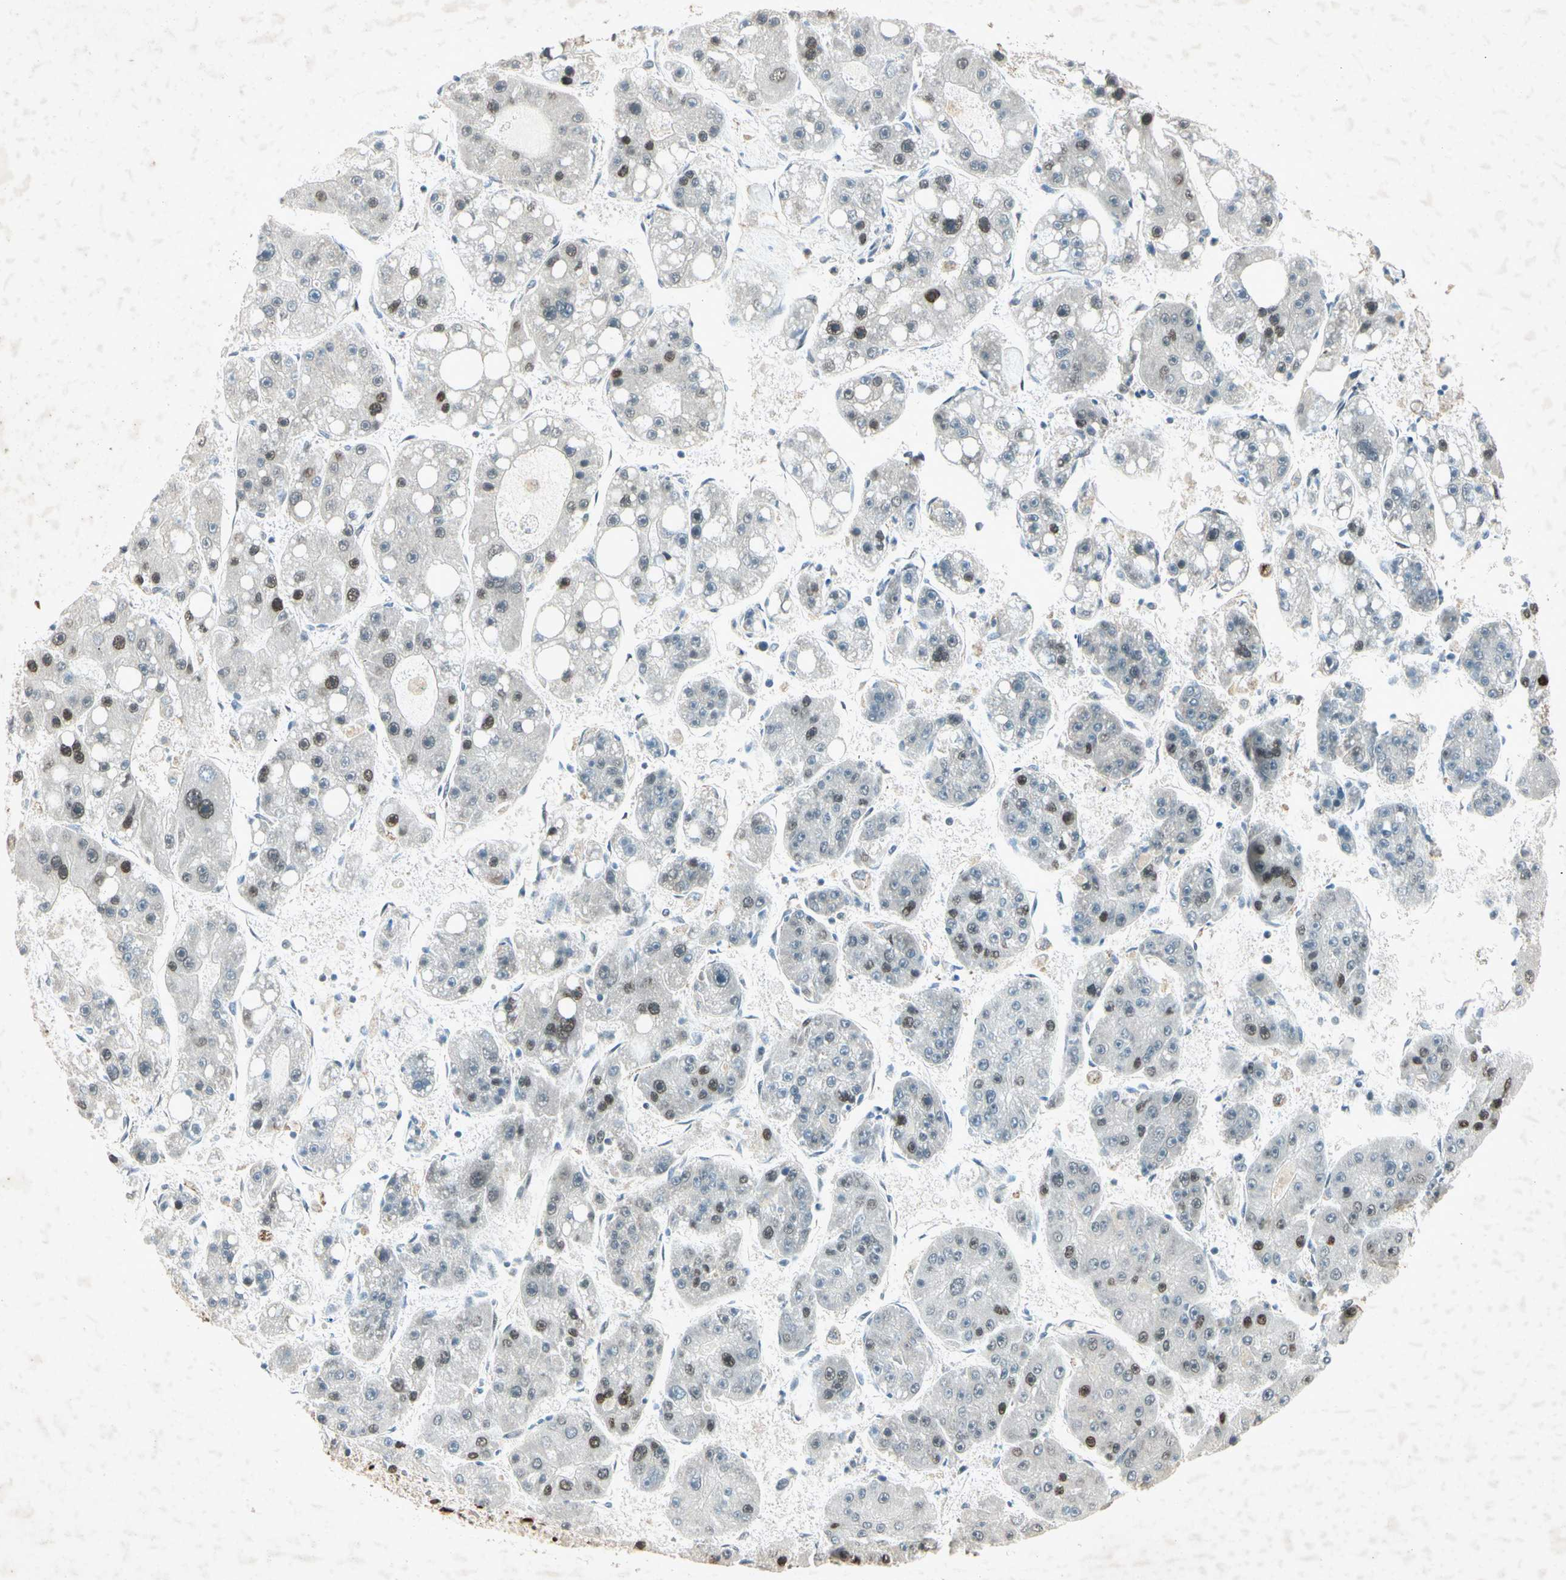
{"staining": {"intensity": "strong", "quantity": "25%-75%", "location": "nuclear"}, "tissue": "liver cancer", "cell_type": "Tumor cells", "image_type": "cancer", "snomed": [{"axis": "morphology", "description": "Carcinoma, Hepatocellular, NOS"}, {"axis": "topography", "description": "Liver"}], "caption": "Tumor cells reveal high levels of strong nuclear staining in approximately 25%-75% of cells in liver cancer. The staining was performed using DAB to visualize the protein expression in brown, while the nuclei were stained in blue with hematoxylin (Magnification: 20x).", "gene": "RNF43", "patient": {"sex": "female", "age": 61}}